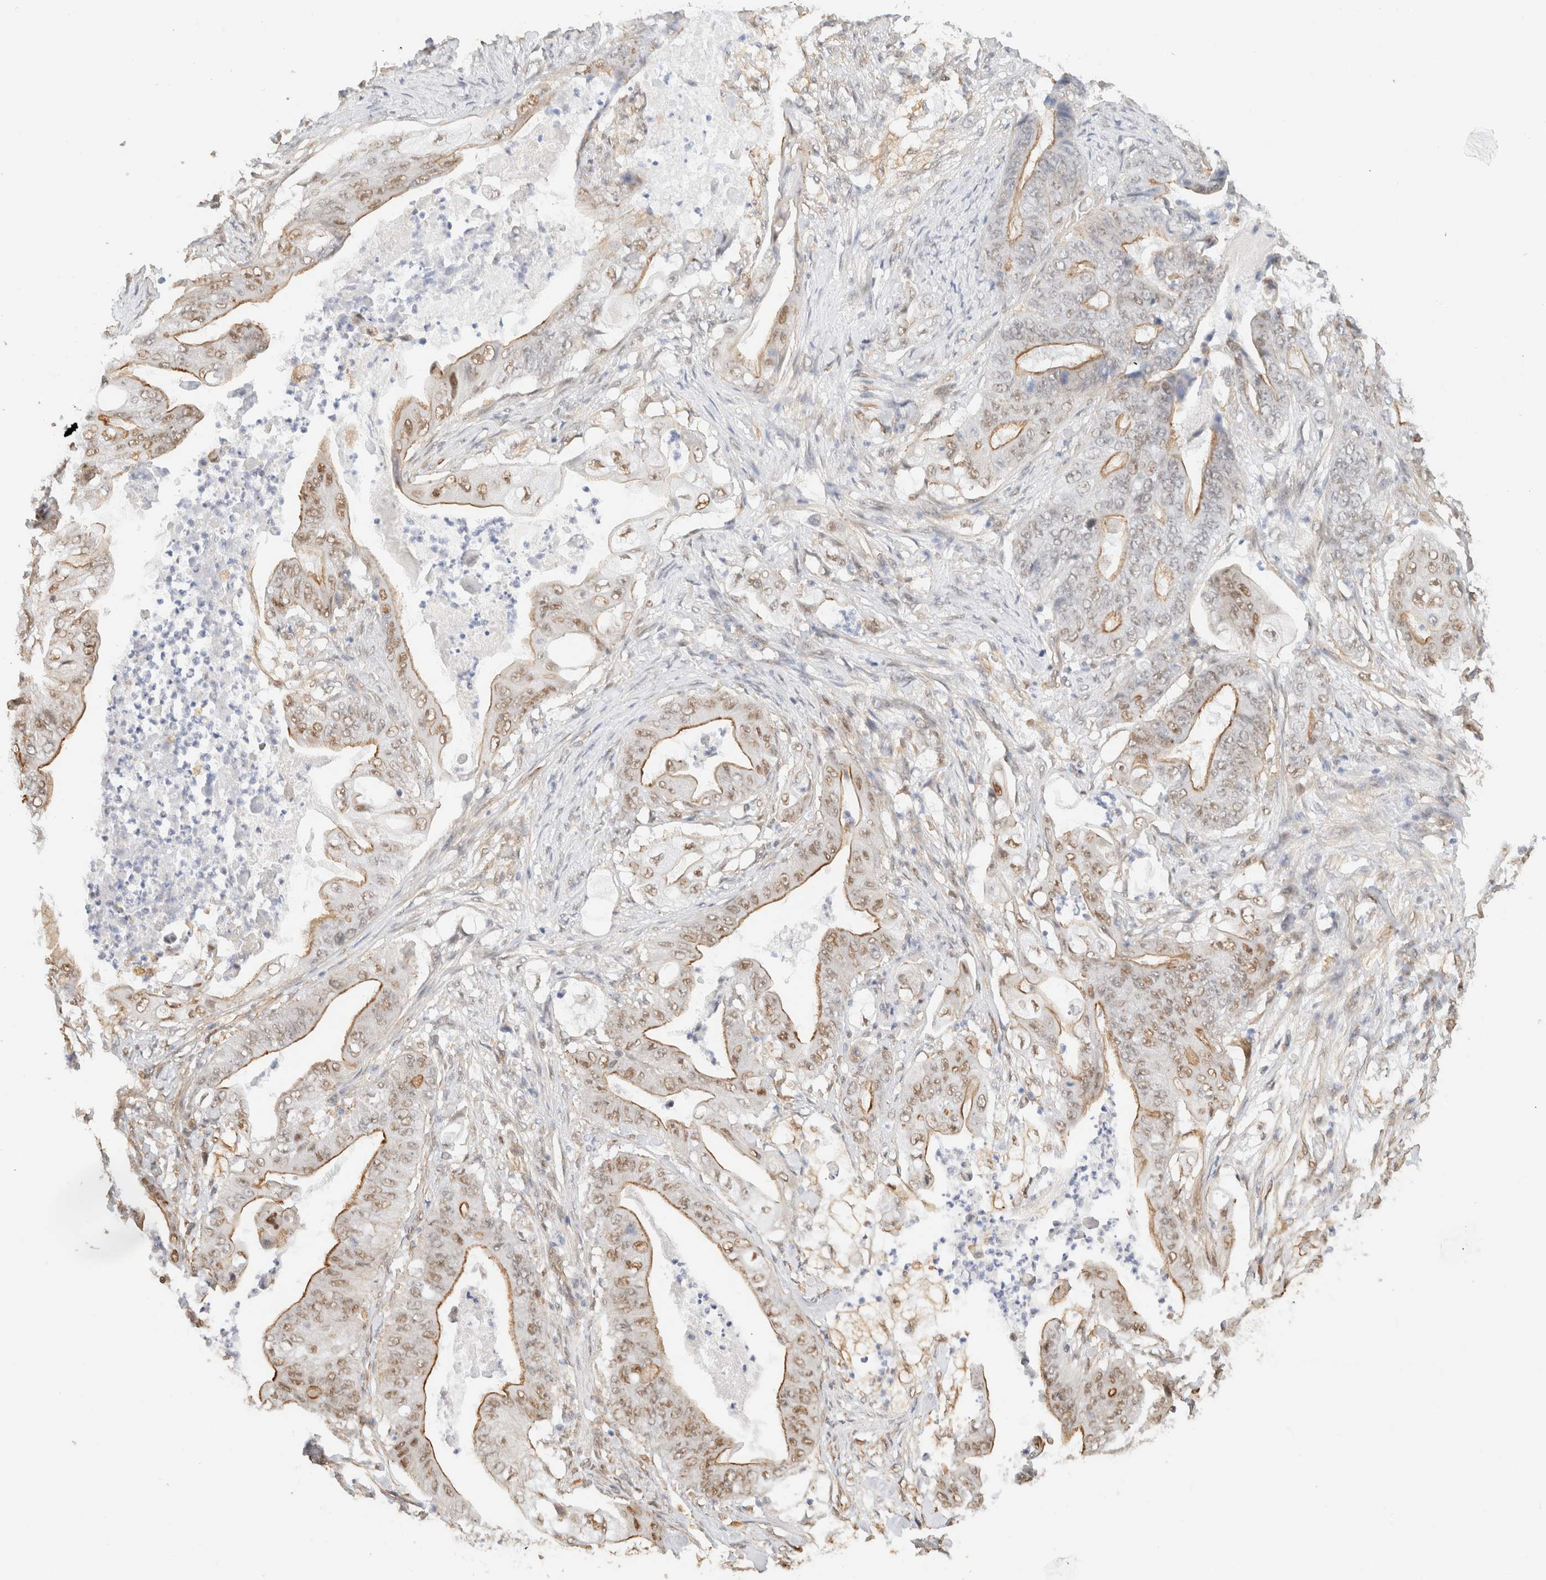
{"staining": {"intensity": "moderate", "quantity": "25%-75%", "location": "cytoplasmic/membranous,nuclear"}, "tissue": "stomach cancer", "cell_type": "Tumor cells", "image_type": "cancer", "snomed": [{"axis": "morphology", "description": "Adenocarcinoma, NOS"}, {"axis": "topography", "description": "Stomach"}], "caption": "Immunohistochemical staining of human stomach cancer (adenocarcinoma) shows medium levels of moderate cytoplasmic/membranous and nuclear expression in about 25%-75% of tumor cells. (Brightfield microscopy of DAB IHC at high magnification).", "gene": "ARID5A", "patient": {"sex": "female", "age": 73}}